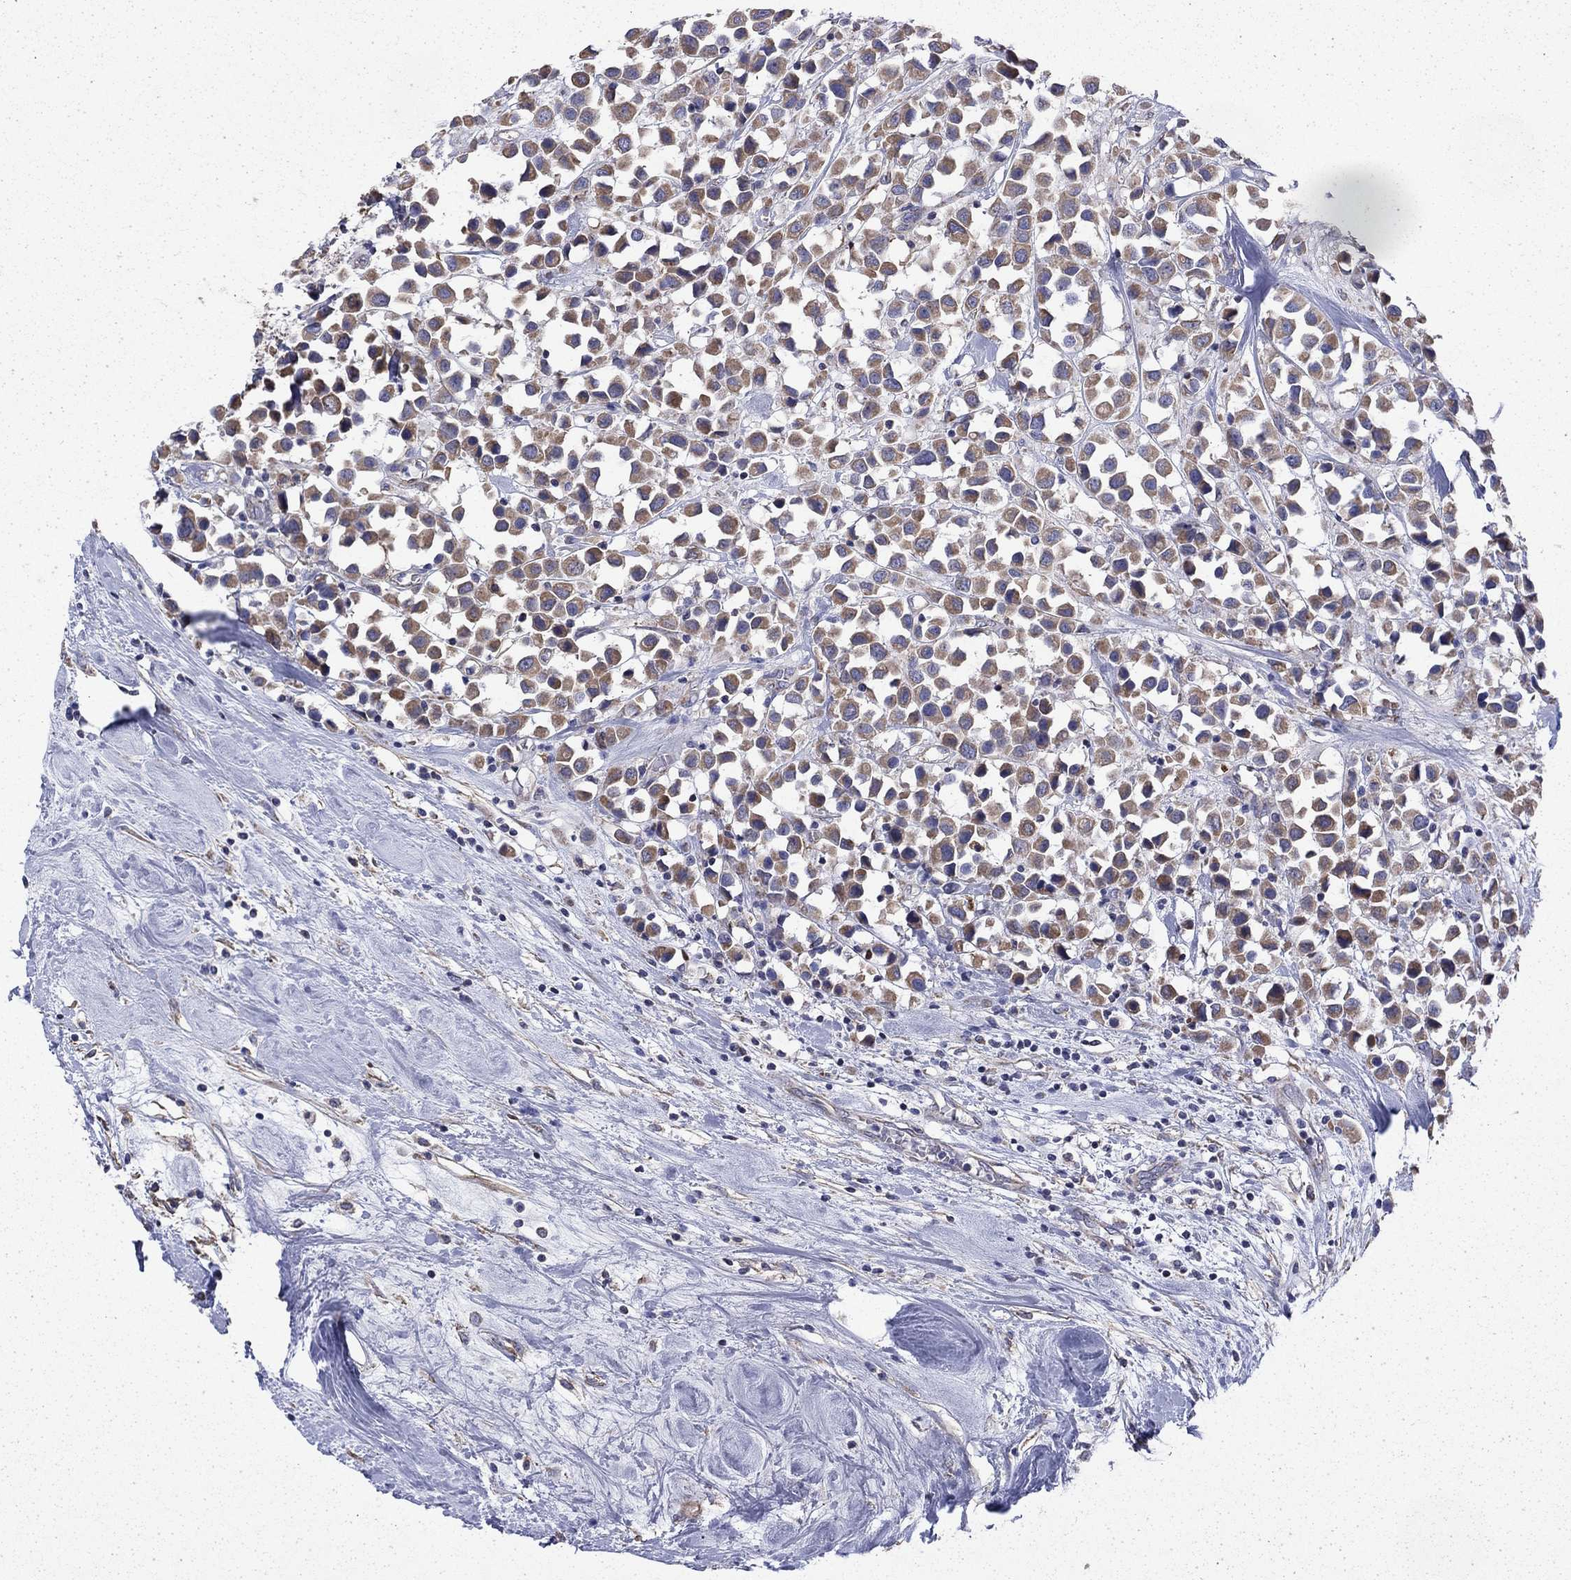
{"staining": {"intensity": "moderate", "quantity": ">75%", "location": "cytoplasmic/membranous"}, "tissue": "breast cancer", "cell_type": "Tumor cells", "image_type": "cancer", "snomed": [{"axis": "morphology", "description": "Duct carcinoma"}, {"axis": "topography", "description": "Breast"}], "caption": "Breast cancer stained with a brown dye exhibits moderate cytoplasmic/membranous positive positivity in approximately >75% of tumor cells.", "gene": "DTNA", "patient": {"sex": "female", "age": 61}}